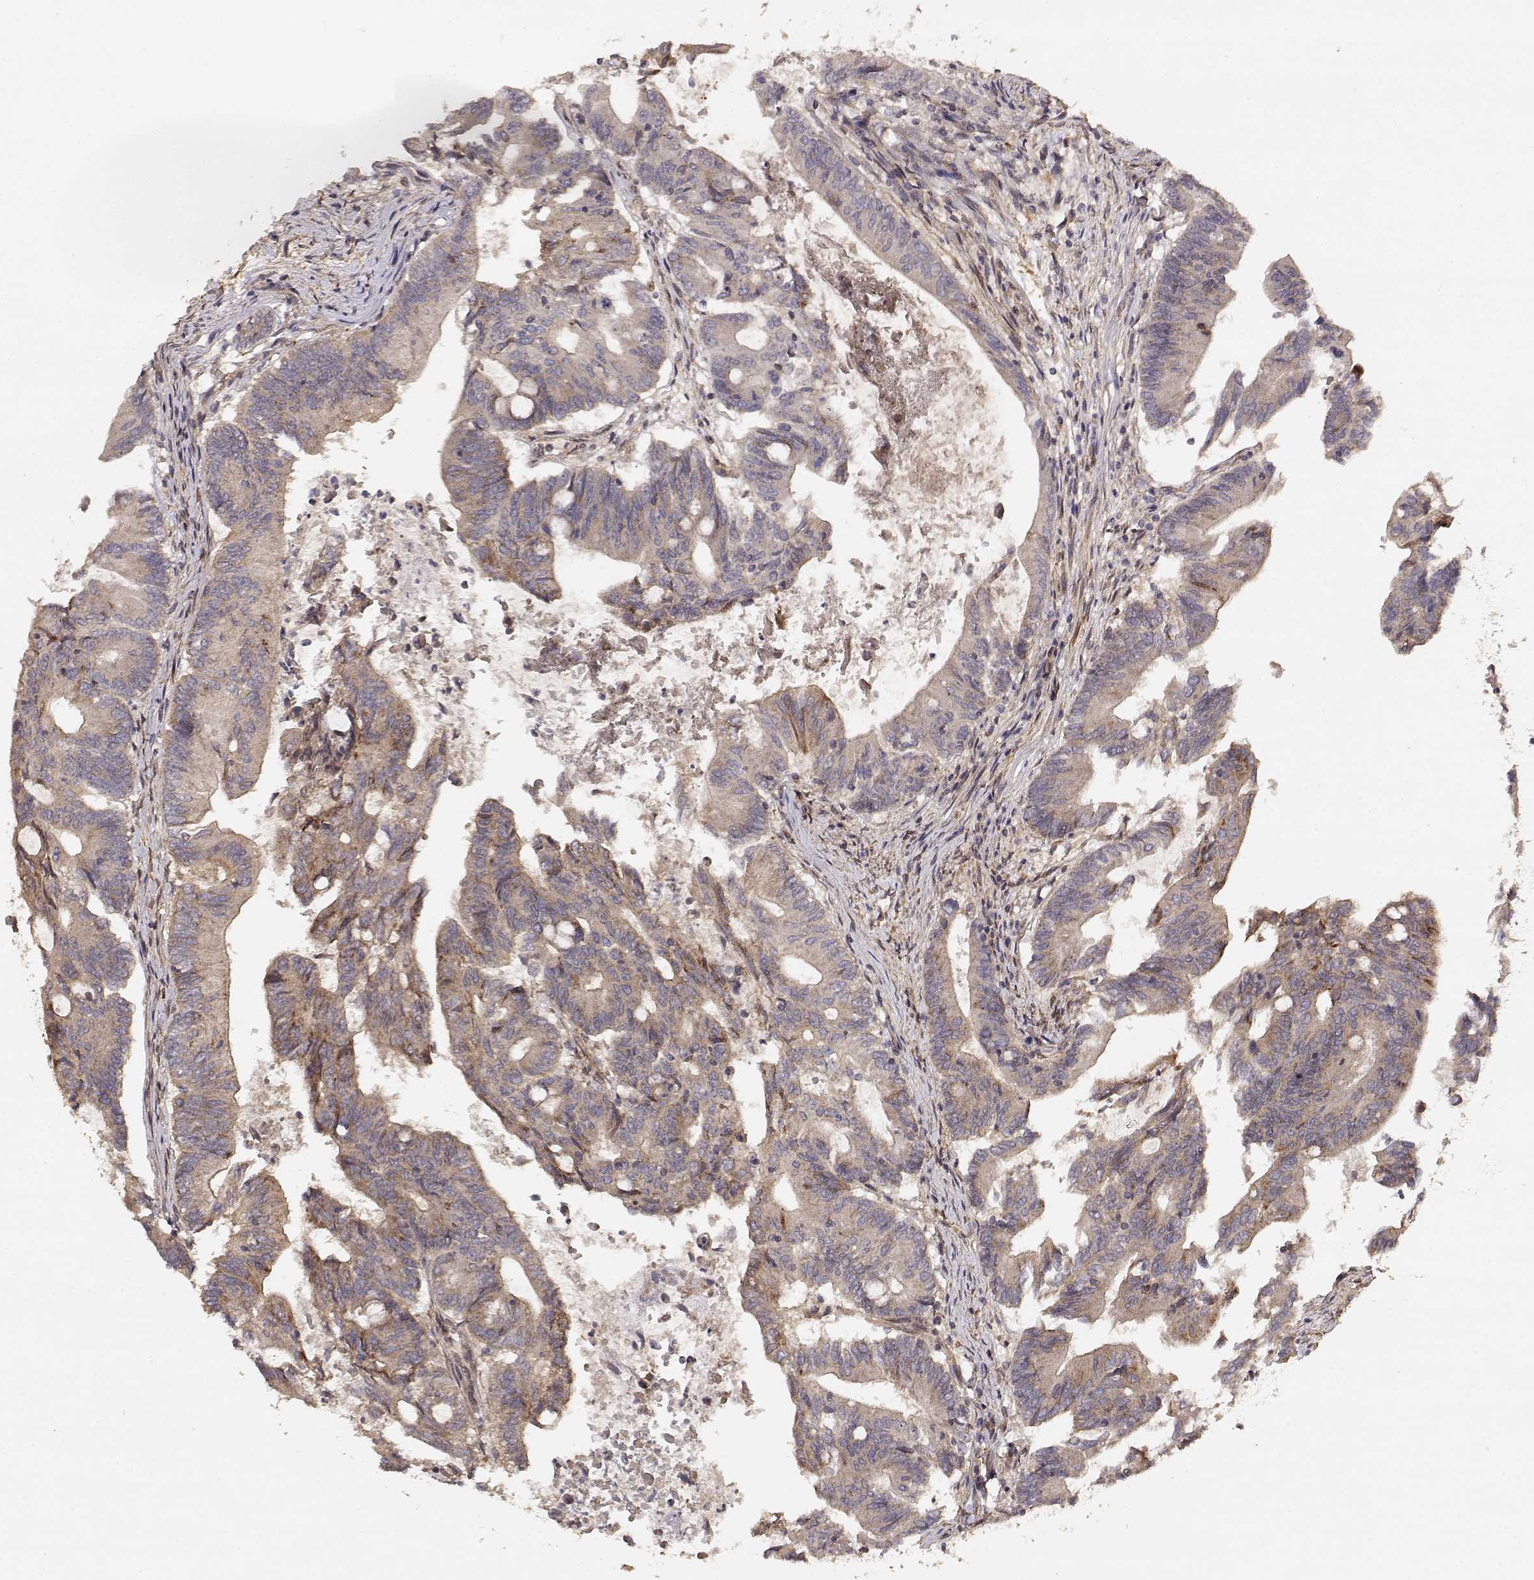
{"staining": {"intensity": "weak", "quantity": ">75%", "location": "cytoplasmic/membranous"}, "tissue": "colorectal cancer", "cell_type": "Tumor cells", "image_type": "cancer", "snomed": [{"axis": "morphology", "description": "Adenocarcinoma, NOS"}, {"axis": "topography", "description": "Colon"}], "caption": "Adenocarcinoma (colorectal) stained with a brown dye demonstrates weak cytoplasmic/membranous positive expression in approximately >75% of tumor cells.", "gene": "PICK1", "patient": {"sex": "female", "age": 70}}